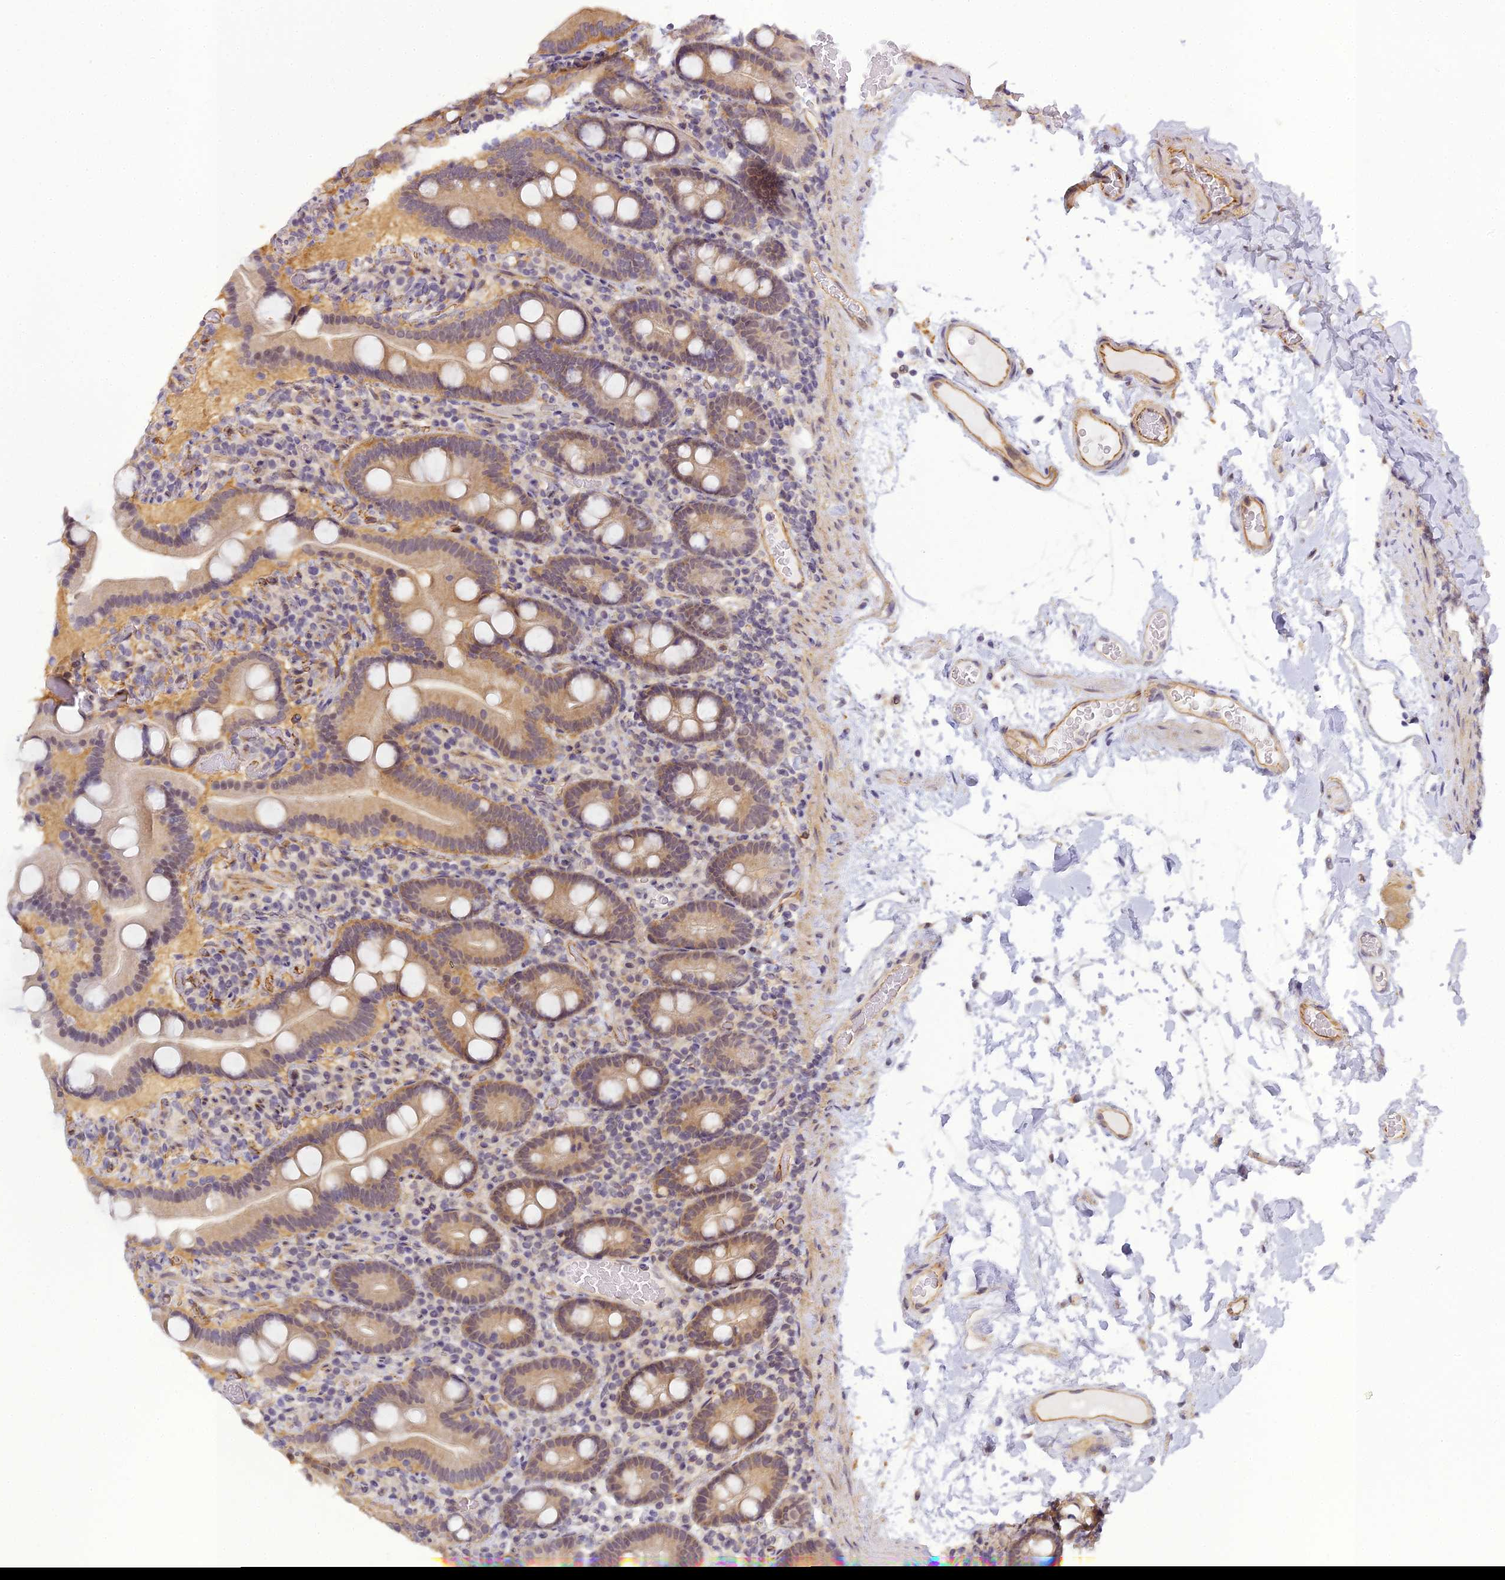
{"staining": {"intensity": "weak", "quantity": "25%-75%", "location": "cytoplasmic/membranous,nuclear"}, "tissue": "duodenum", "cell_type": "Glandular cells", "image_type": "normal", "snomed": [{"axis": "morphology", "description": "Normal tissue, NOS"}, {"axis": "topography", "description": "Duodenum"}], "caption": "Brown immunohistochemical staining in unremarkable human duodenum demonstrates weak cytoplasmic/membranous,nuclear positivity in about 25%-75% of glandular cells.", "gene": "RGL3", "patient": {"sex": "male", "age": 55}}